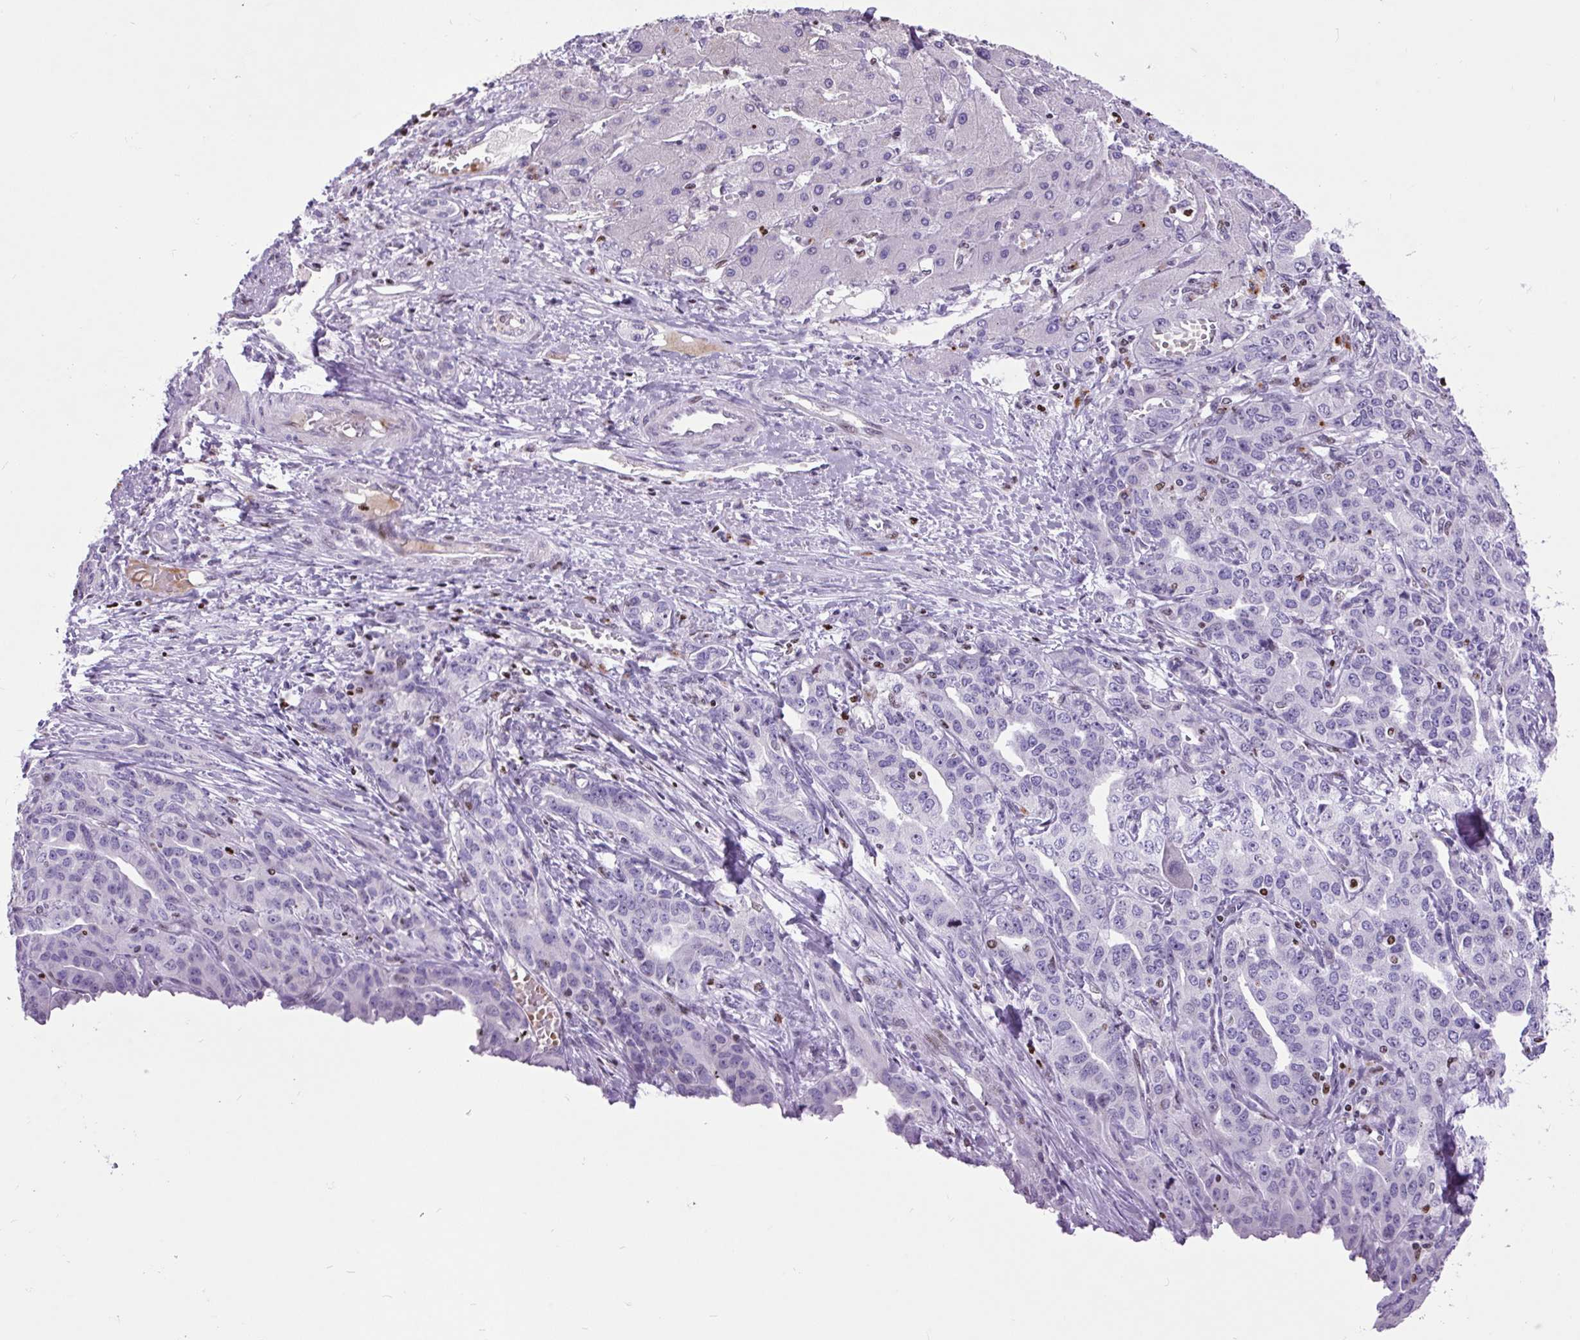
{"staining": {"intensity": "negative", "quantity": "none", "location": "none"}, "tissue": "liver cancer", "cell_type": "Tumor cells", "image_type": "cancer", "snomed": [{"axis": "morphology", "description": "Cholangiocarcinoma"}, {"axis": "topography", "description": "Liver"}], "caption": "An image of liver cancer stained for a protein displays no brown staining in tumor cells.", "gene": "SPC24", "patient": {"sex": "male", "age": 59}}